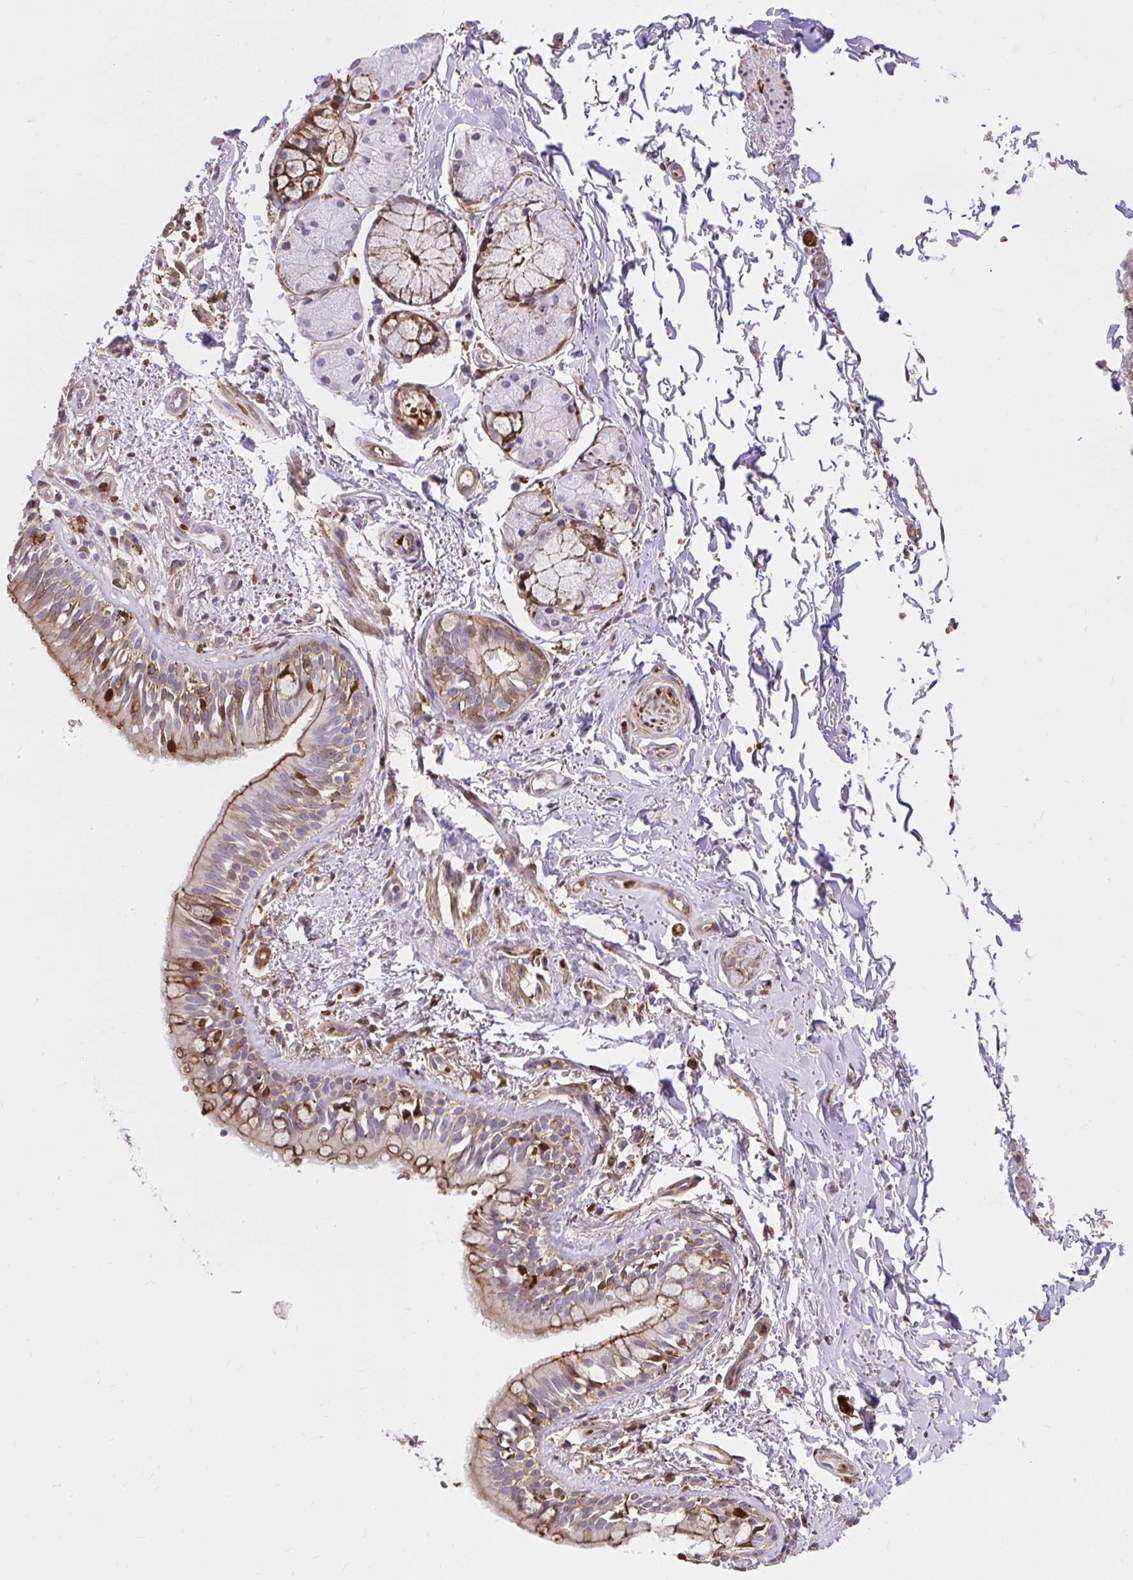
{"staining": {"intensity": "moderate", "quantity": ">75%", "location": "cytoplasmic/membranous"}, "tissue": "bronchus", "cell_type": "Respiratory epithelial cells", "image_type": "normal", "snomed": [{"axis": "morphology", "description": "Normal tissue, NOS"}, {"axis": "topography", "description": "Lymph node"}, {"axis": "topography", "description": "Cartilage tissue"}, {"axis": "topography", "description": "Bronchus"}], "caption": "Bronchus stained with immunohistochemistry shows moderate cytoplasmic/membranous positivity in approximately >75% of respiratory epithelial cells.", "gene": "GSN", "patient": {"sex": "female", "age": 70}}